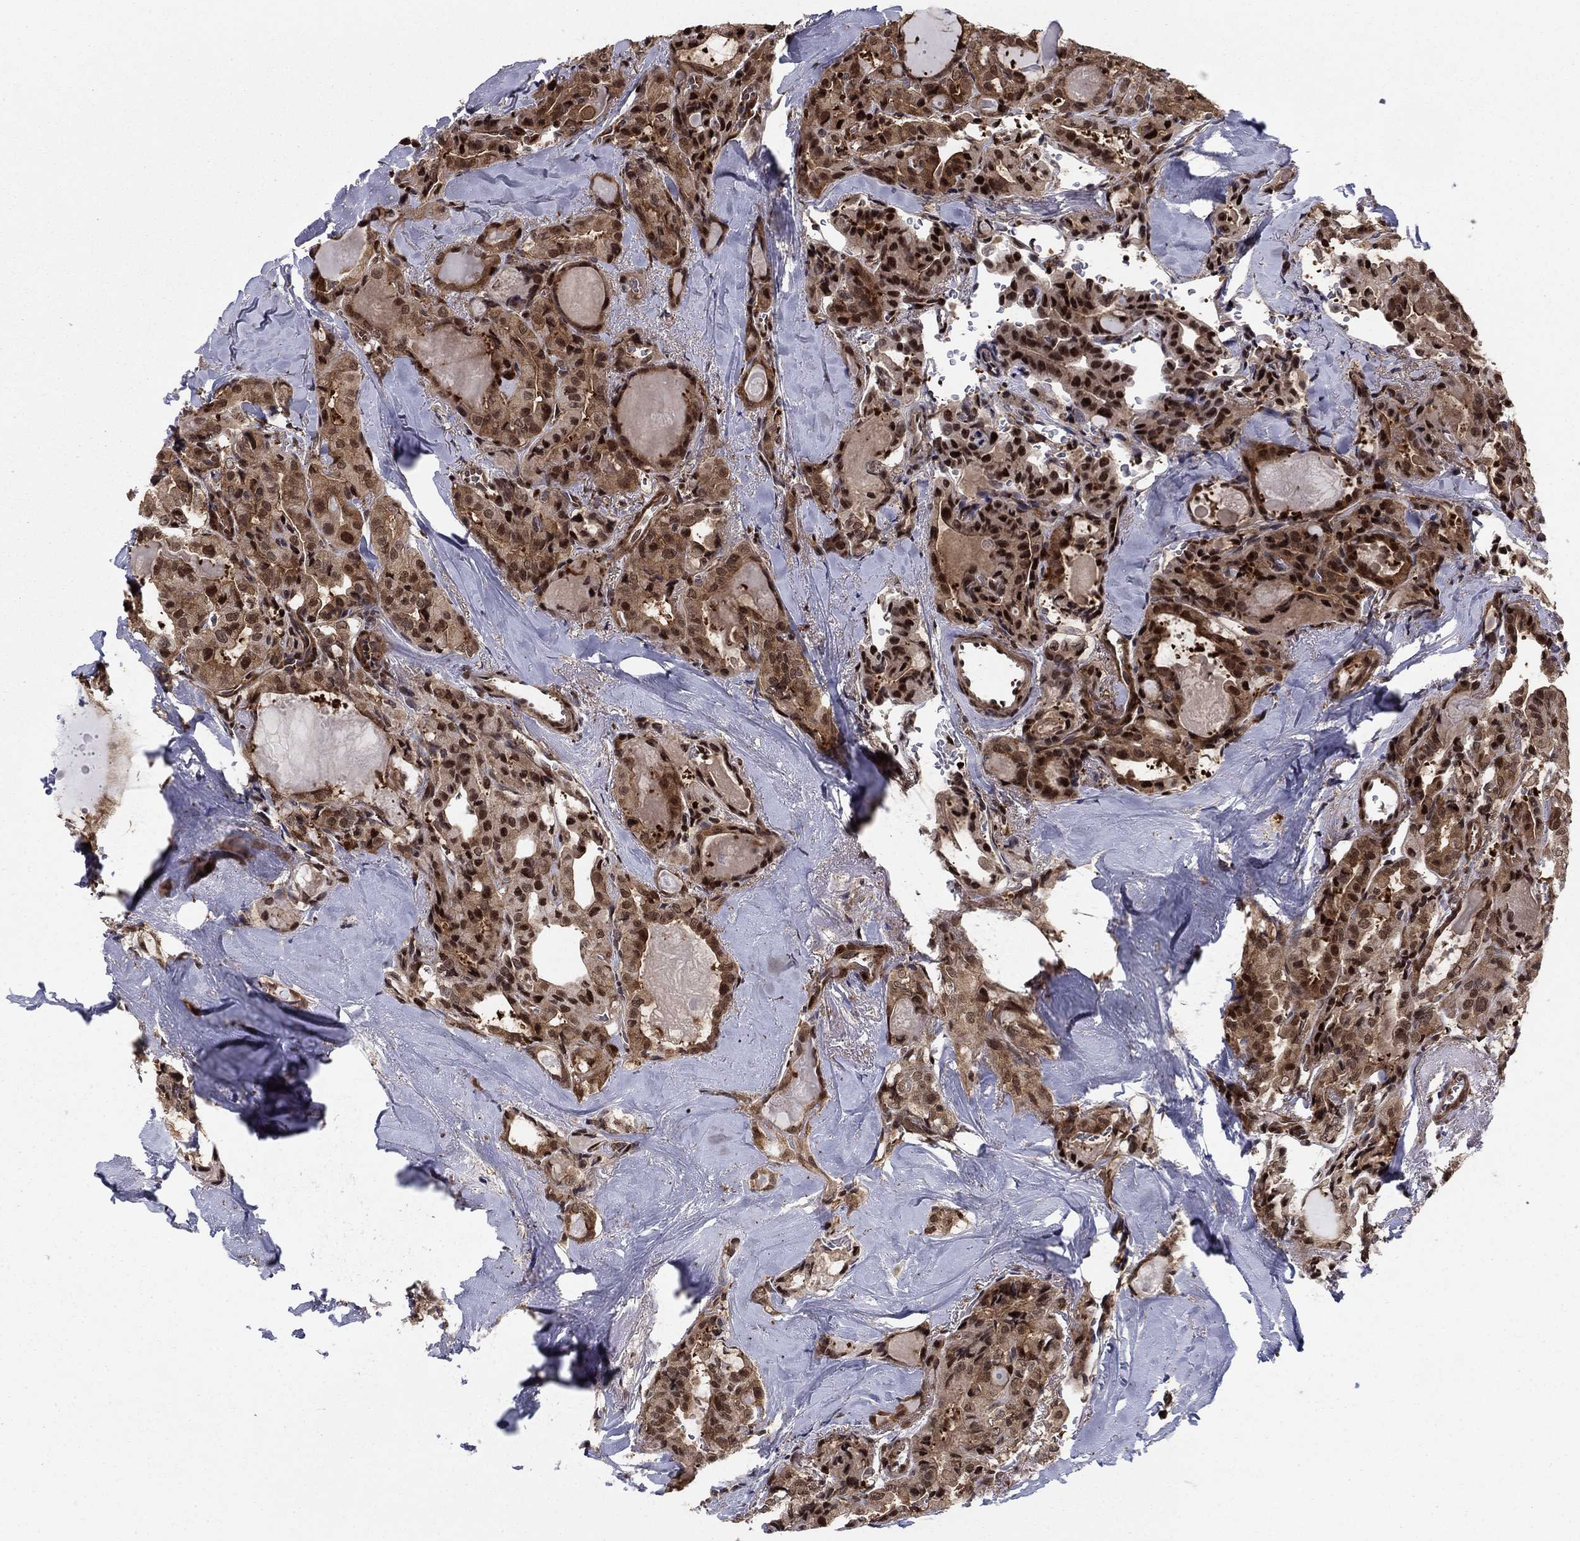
{"staining": {"intensity": "strong", "quantity": "25%-75%", "location": "cytoplasmic/membranous,nuclear"}, "tissue": "thyroid cancer", "cell_type": "Tumor cells", "image_type": "cancer", "snomed": [{"axis": "morphology", "description": "Papillary adenocarcinoma, NOS"}, {"axis": "topography", "description": "Thyroid gland"}], "caption": "A brown stain shows strong cytoplasmic/membranous and nuclear staining of a protein in thyroid cancer (papillary adenocarcinoma) tumor cells.", "gene": "FKBP4", "patient": {"sex": "female", "age": 41}}